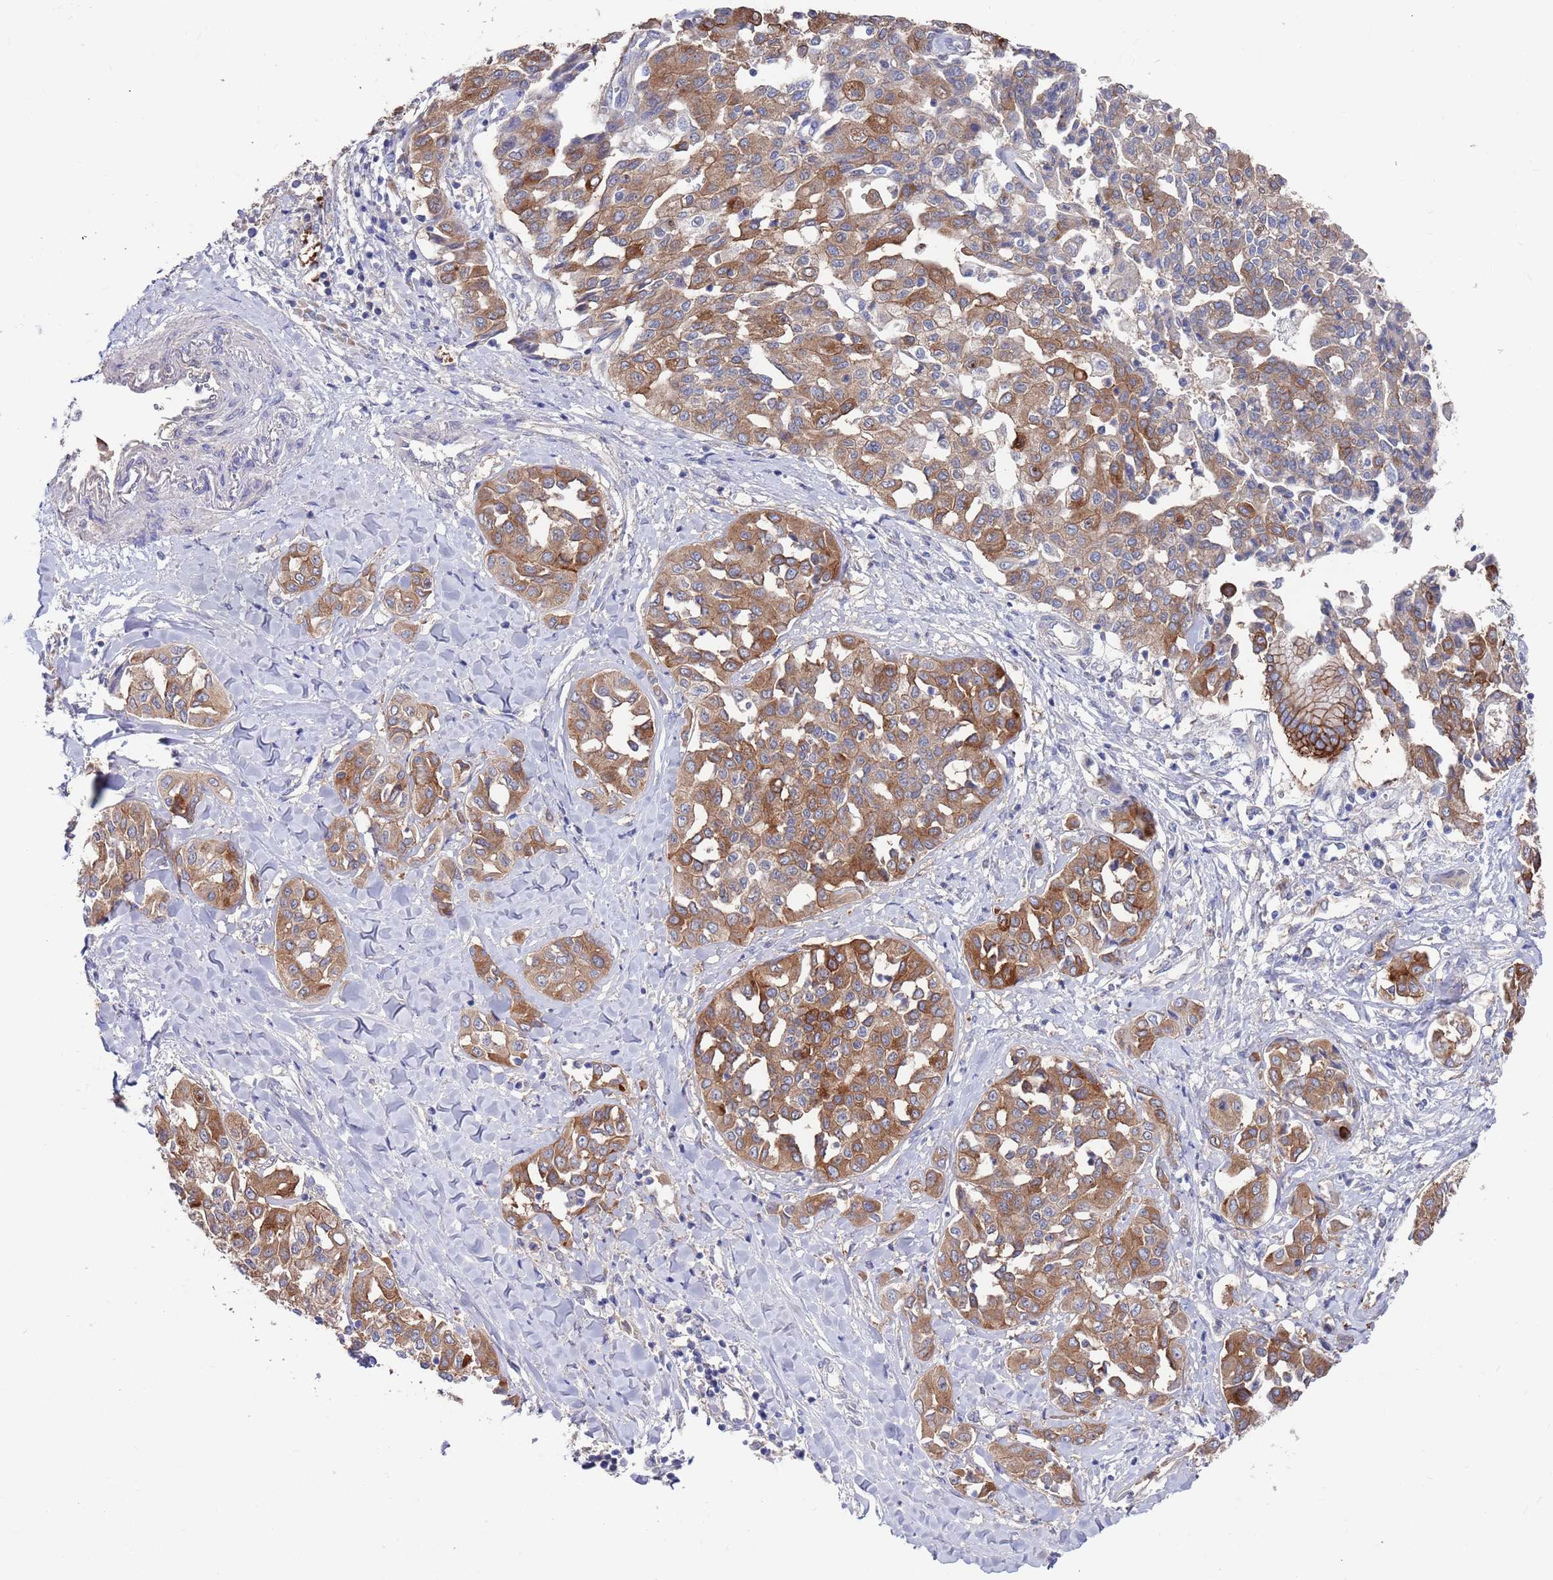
{"staining": {"intensity": "moderate", "quantity": ">75%", "location": "cytoplasmic/membranous"}, "tissue": "liver cancer", "cell_type": "Tumor cells", "image_type": "cancer", "snomed": [{"axis": "morphology", "description": "Cholangiocarcinoma"}, {"axis": "topography", "description": "Liver"}], "caption": "Tumor cells reveal moderate cytoplasmic/membranous staining in approximately >75% of cells in liver cancer.", "gene": "KRTCAP3", "patient": {"sex": "female", "age": 77}}